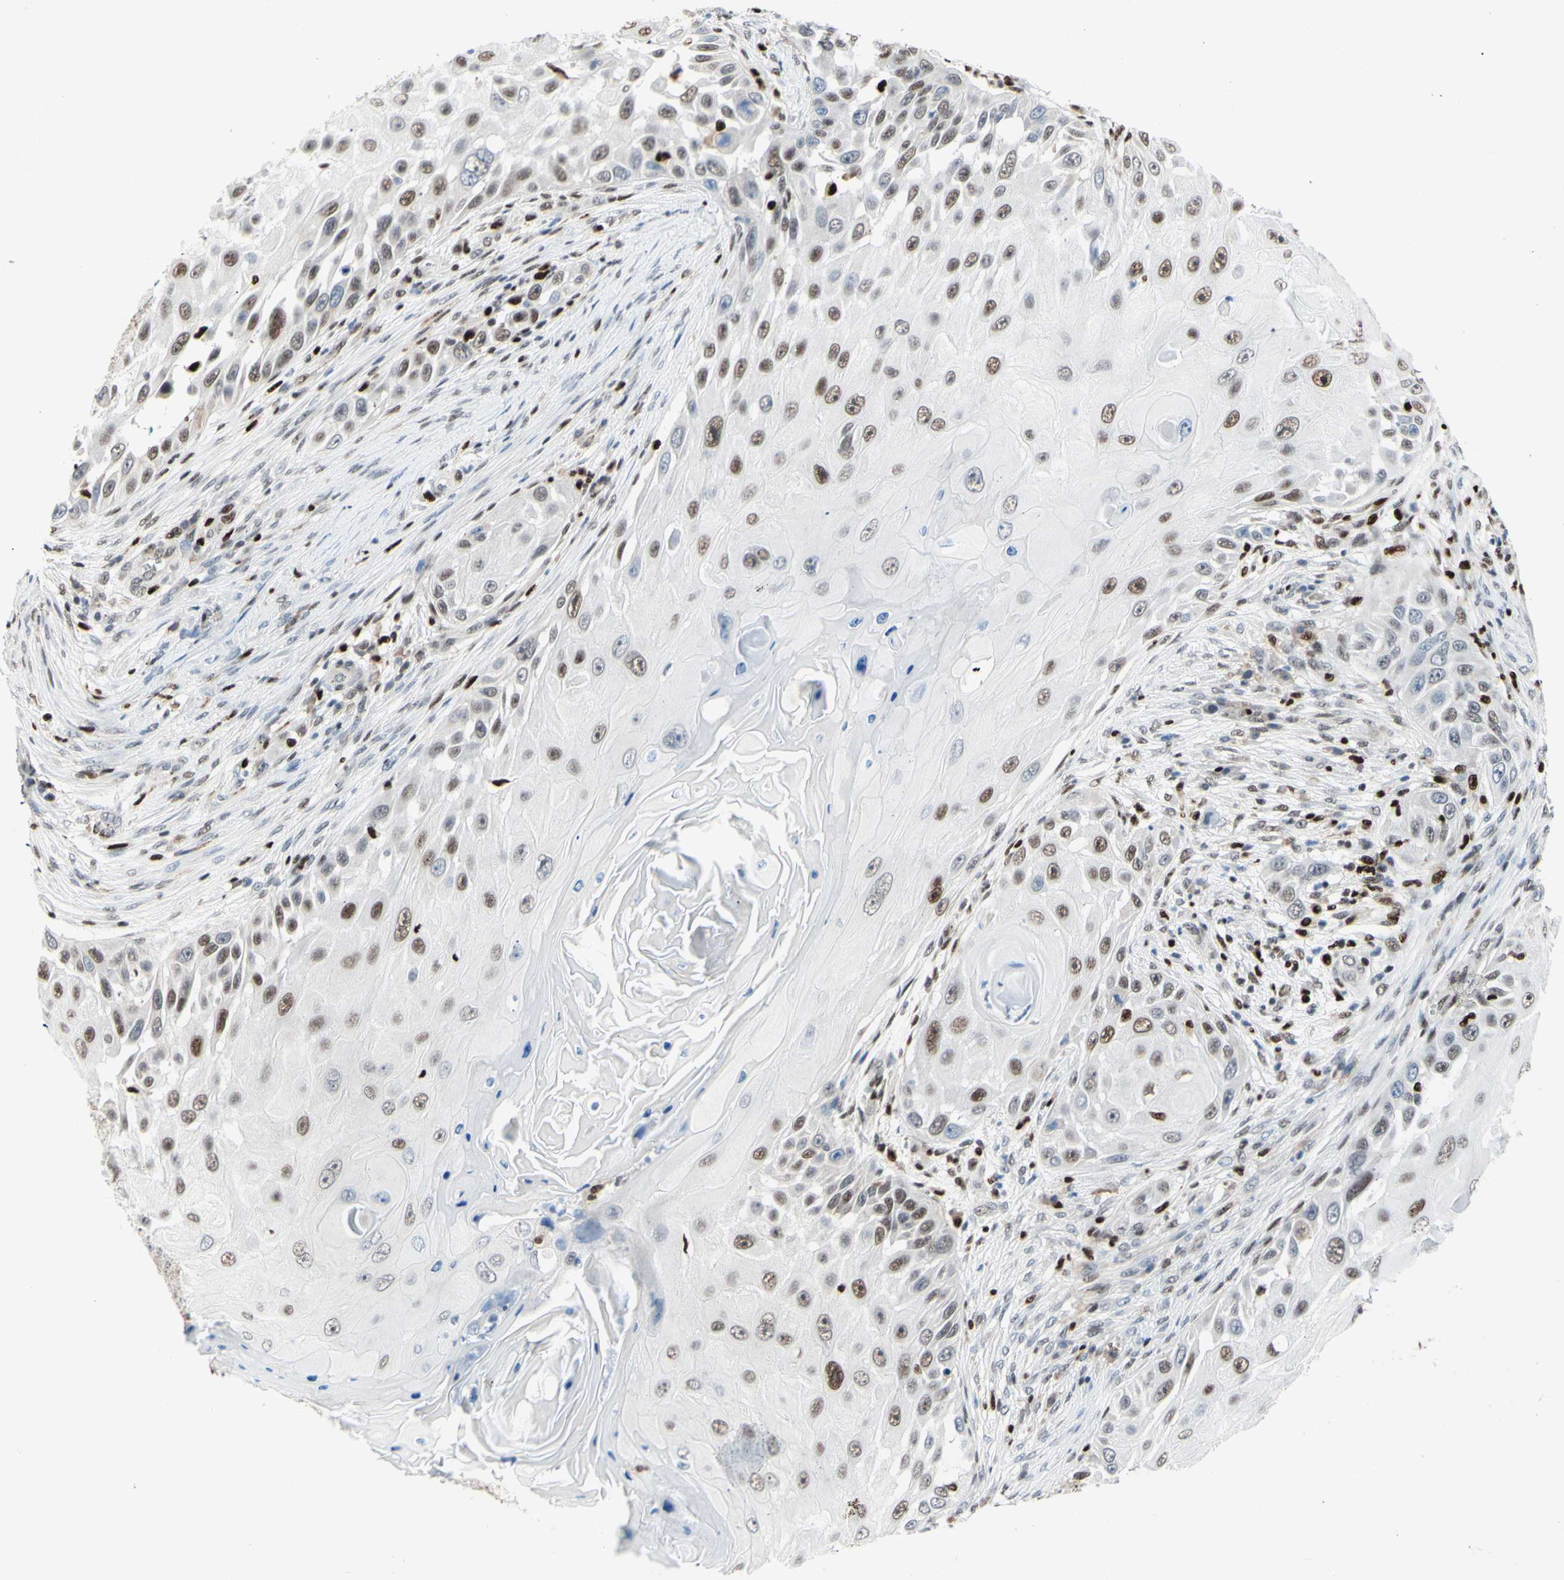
{"staining": {"intensity": "weak", "quantity": ">75%", "location": "nuclear"}, "tissue": "skin cancer", "cell_type": "Tumor cells", "image_type": "cancer", "snomed": [{"axis": "morphology", "description": "Squamous cell carcinoma, NOS"}, {"axis": "topography", "description": "Skin"}], "caption": "Protein expression by immunohistochemistry (IHC) reveals weak nuclear positivity in about >75% of tumor cells in skin cancer.", "gene": "EED", "patient": {"sex": "female", "age": 44}}